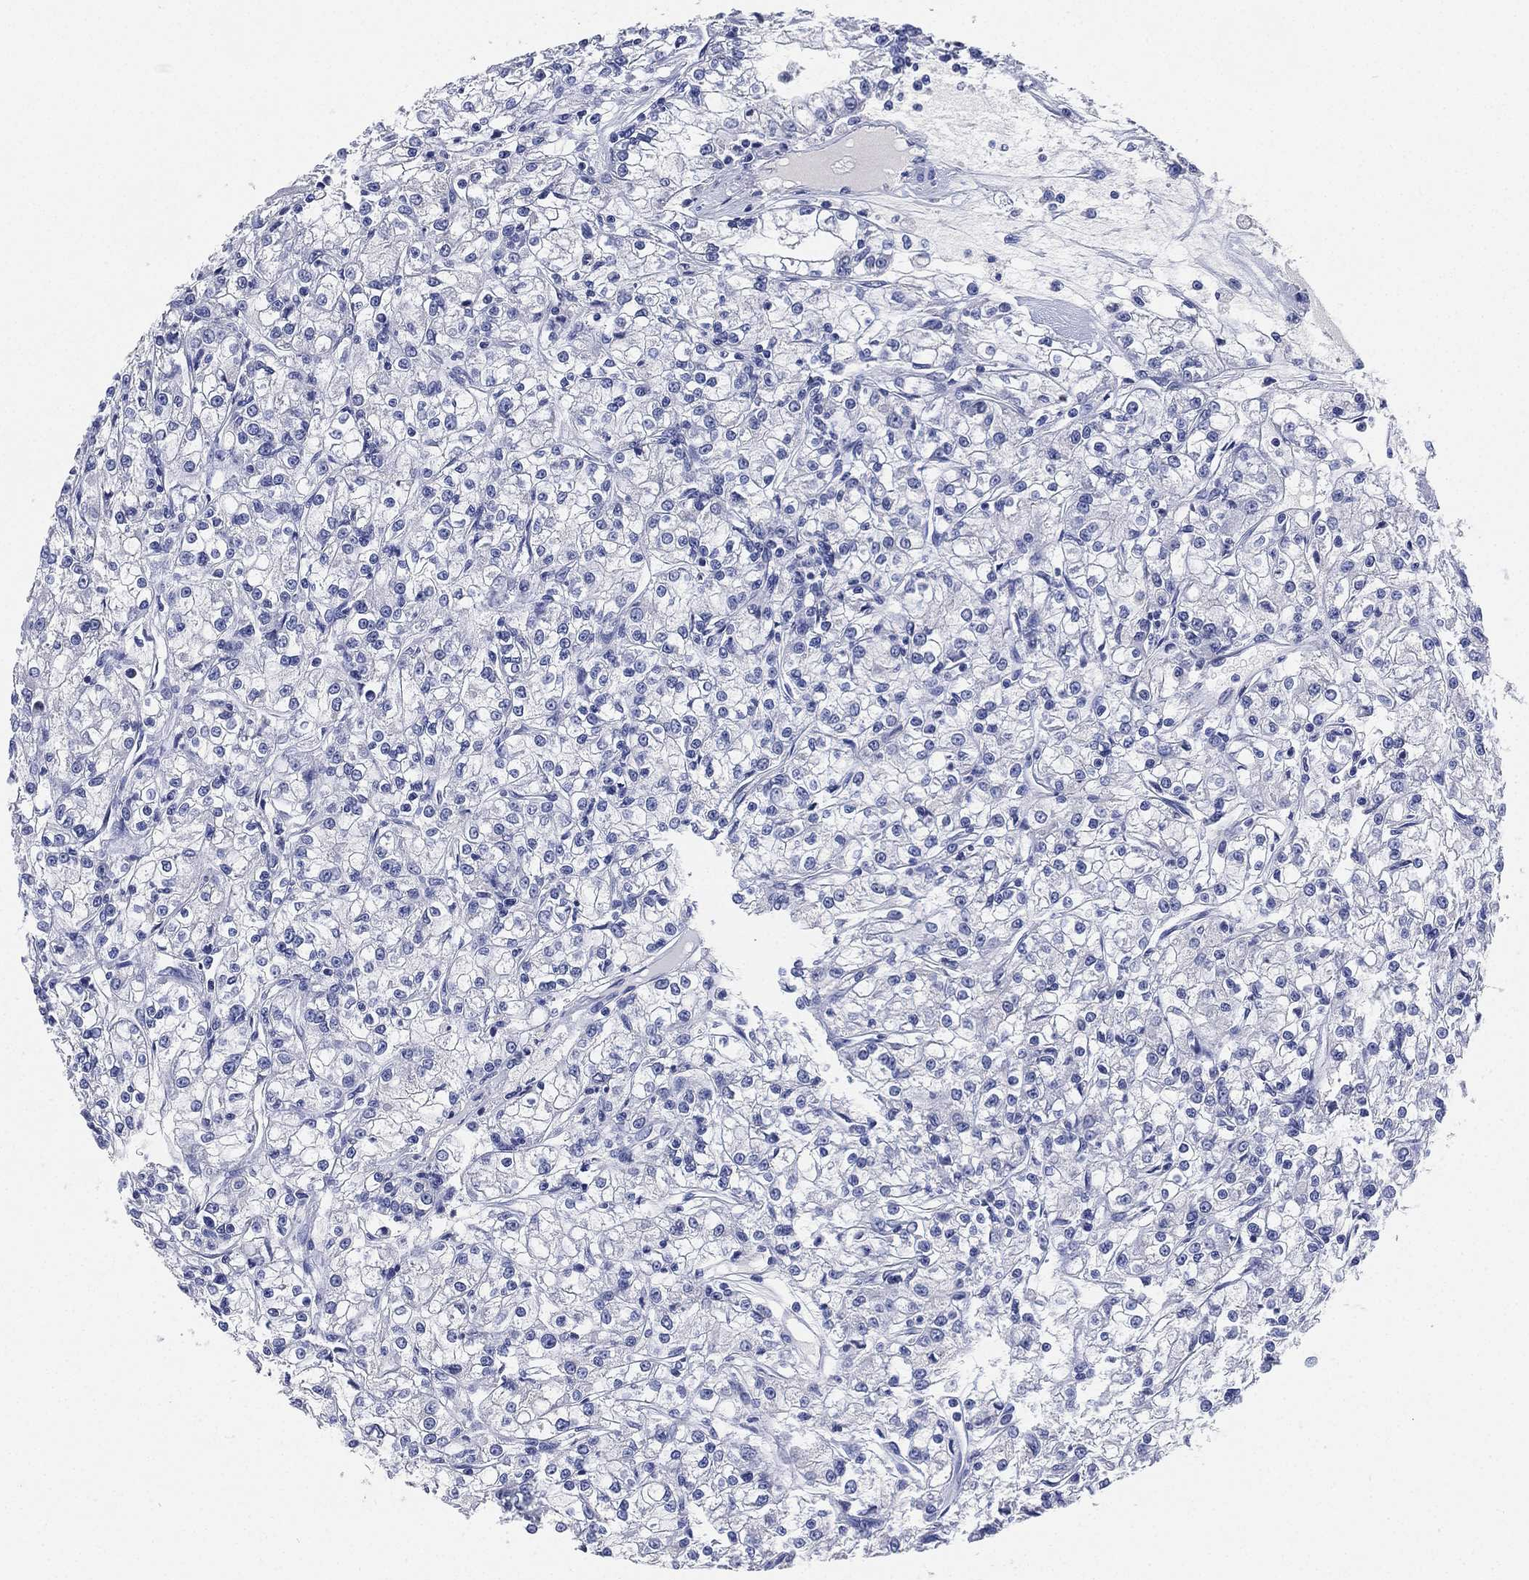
{"staining": {"intensity": "negative", "quantity": "none", "location": "none"}, "tissue": "renal cancer", "cell_type": "Tumor cells", "image_type": "cancer", "snomed": [{"axis": "morphology", "description": "Adenocarcinoma, NOS"}, {"axis": "topography", "description": "Kidney"}], "caption": "DAB immunohistochemical staining of human renal cancer (adenocarcinoma) displays no significant expression in tumor cells. Brightfield microscopy of IHC stained with DAB (3,3'-diaminobenzidine) (brown) and hematoxylin (blue), captured at high magnification.", "gene": "IYD", "patient": {"sex": "female", "age": 59}}